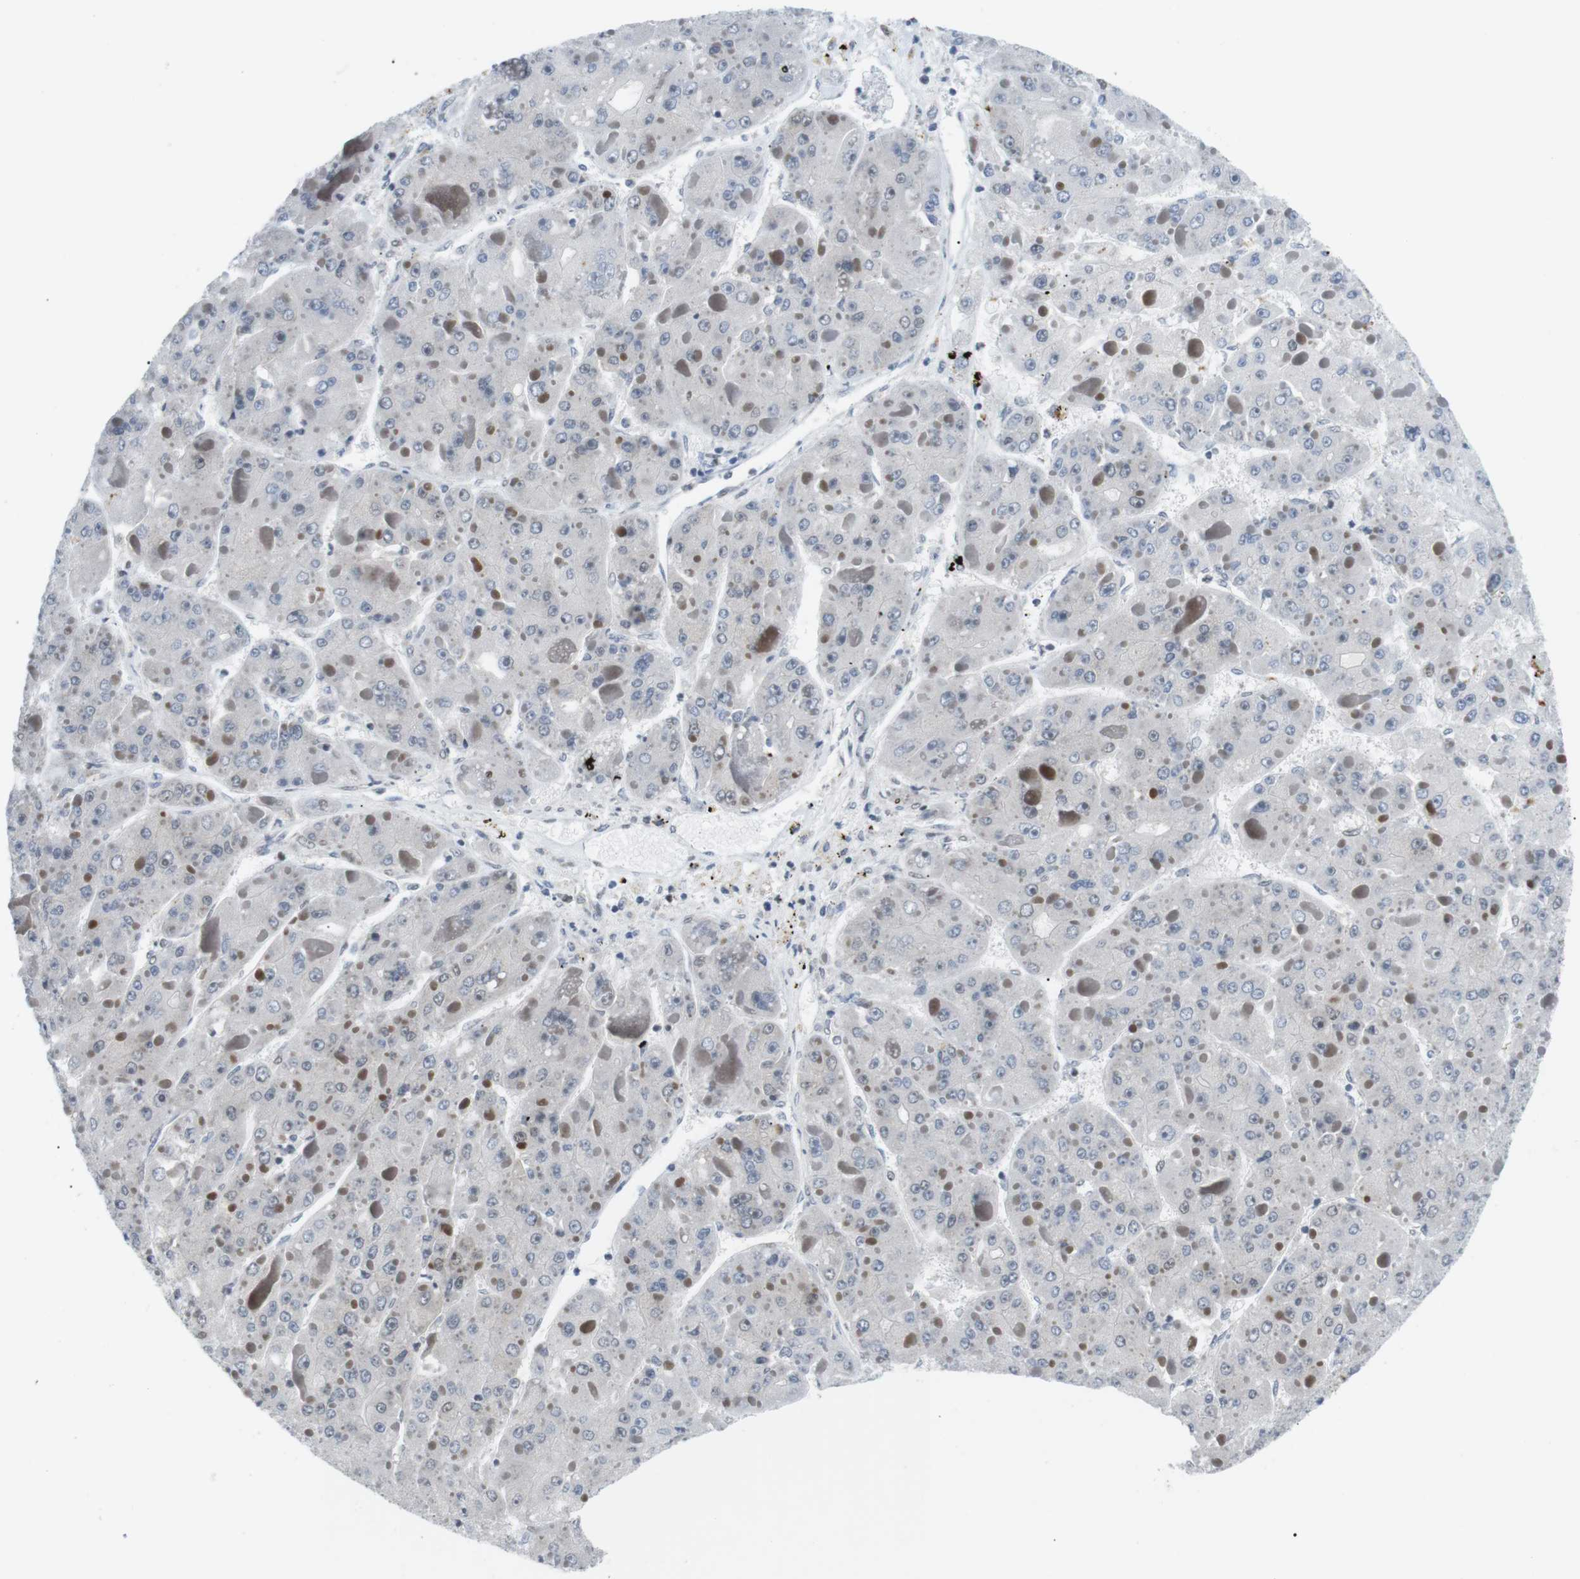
{"staining": {"intensity": "negative", "quantity": "none", "location": "none"}, "tissue": "liver cancer", "cell_type": "Tumor cells", "image_type": "cancer", "snomed": [{"axis": "morphology", "description": "Carcinoma, Hepatocellular, NOS"}, {"axis": "topography", "description": "Liver"}], "caption": "There is no significant positivity in tumor cells of liver hepatocellular carcinoma.", "gene": "CDC27", "patient": {"sex": "female", "age": 73}}